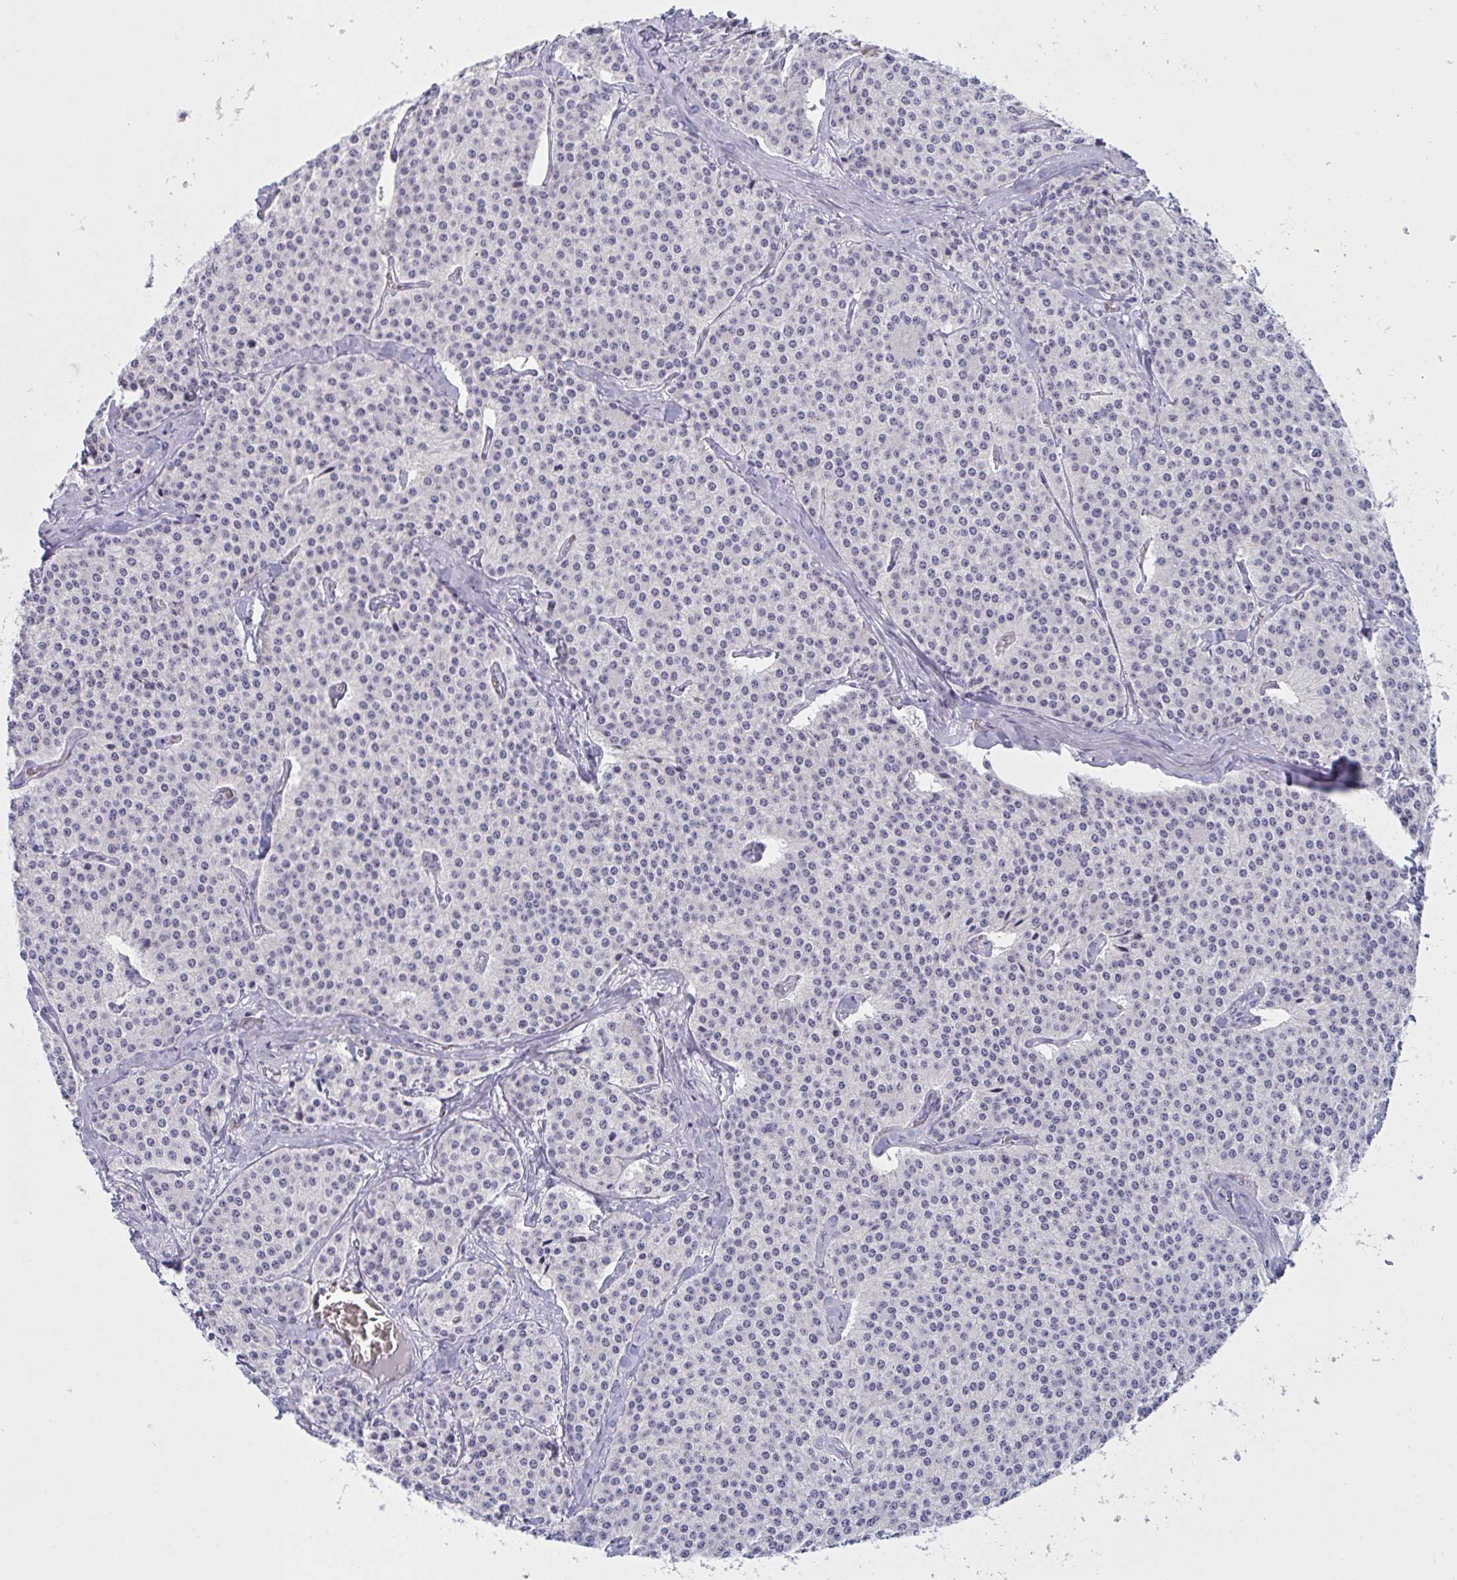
{"staining": {"intensity": "negative", "quantity": "none", "location": "none"}, "tissue": "carcinoid", "cell_type": "Tumor cells", "image_type": "cancer", "snomed": [{"axis": "morphology", "description": "Carcinoid, malignant, NOS"}, {"axis": "topography", "description": "Small intestine"}], "caption": "DAB immunohistochemical staining of malignant carcinoid exhibits no significant positivity in tumor cells. (Immunohistochemistry (ihc), brightfield microscopy, high magnification).", "gene": "OXLD1", "patient": {"sex": "female", "age": 64}}